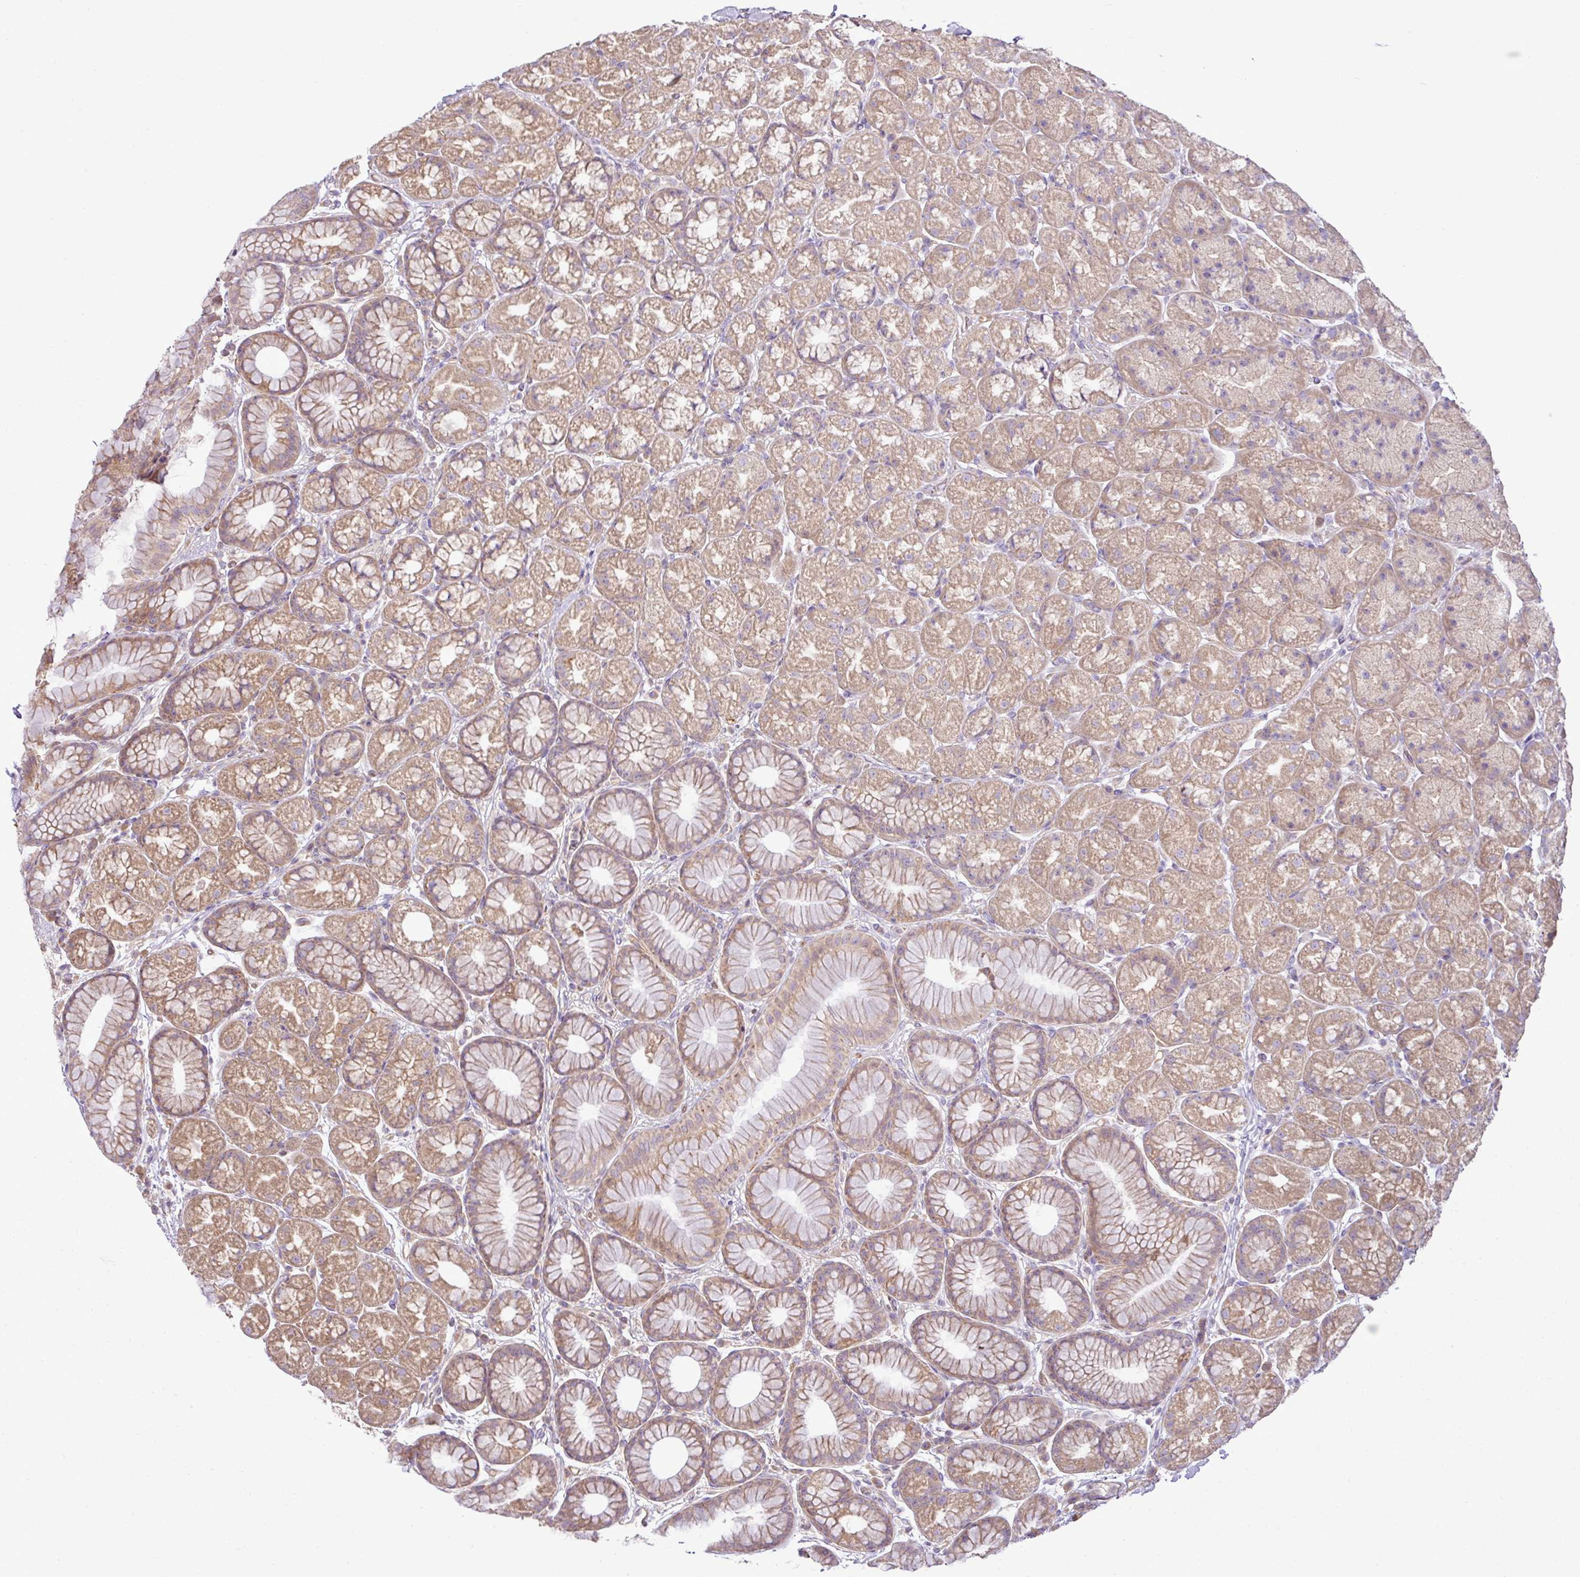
{"staining": {"intensity": "moderate", "quantity": ">75%", "location": "cytoplasmic/membranous"}, "tissue": "stomach", "cell_type": "Glandular cells", "image_type": "normal", "snomed": [{"axis": "morphology", "description": "Normal tissue, NOS"}, {"axis": "topography", "description": "Stomach, lower"}], "caption": "This histopathology image exhibits immunohistochemistry staining of normal human stomach, with medium moderate cytoplasmic/membranous expression in about >75% of glandular cells.", "gene": "COX18", "patient": {"sex": "male", "age": 67}}